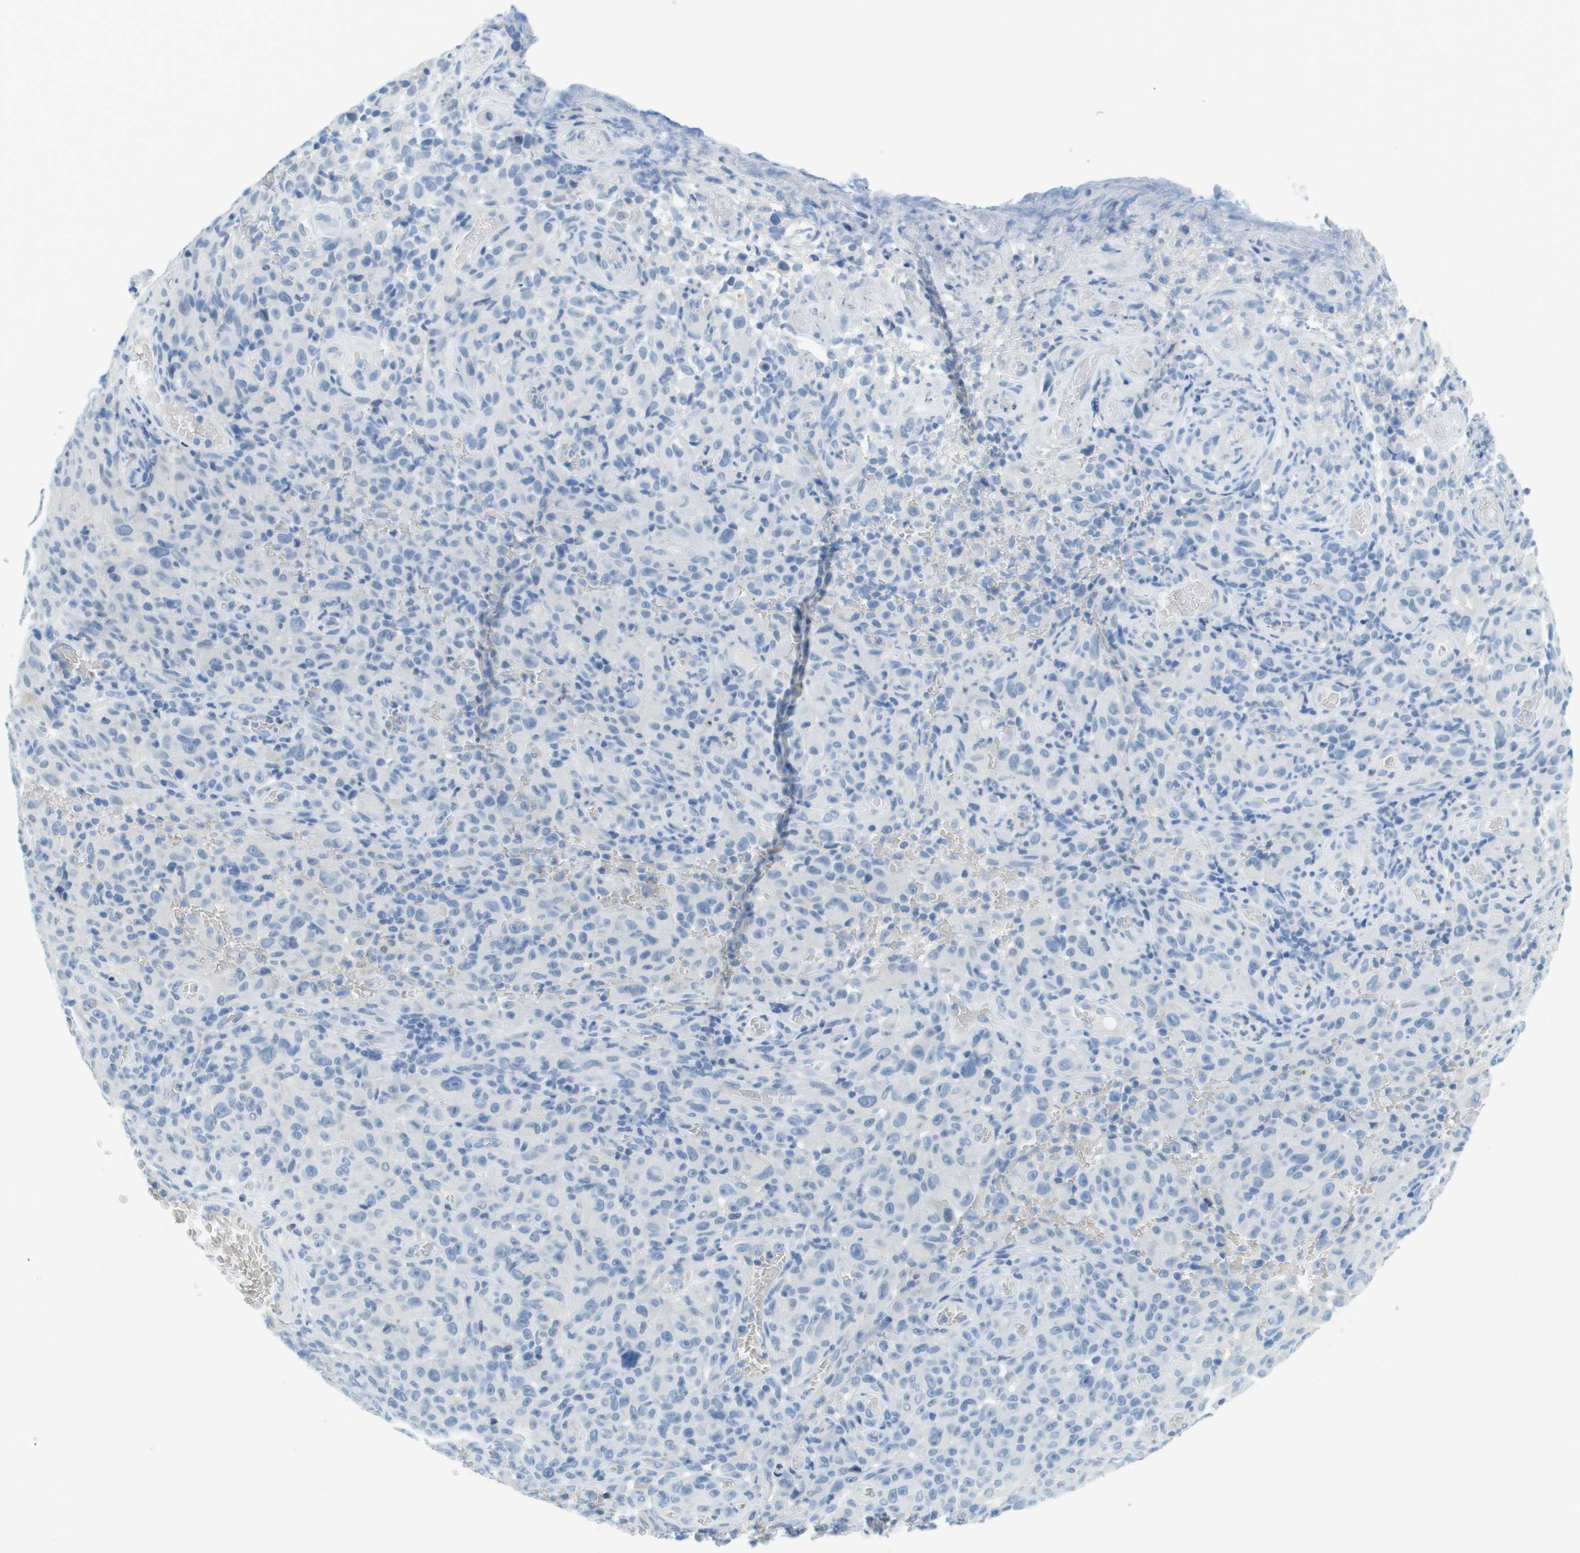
{"staining": {"intensity": "negative", "quantity": "none", "location": "none"}, "tissue": "melanoma", "cell_type": "Tumor cells", "image_type": "cancer", "snomed": [{"axis": "morphology", "description": "Malignant melanoma, NOS"}, {"axis": "topography", "description": "Skin"}], "caption": "A histopathology image of human melanoma is negative for staining in tumor cells.", "gene": "CDHR2", "patient": {"sex": "female", "age": 82}}